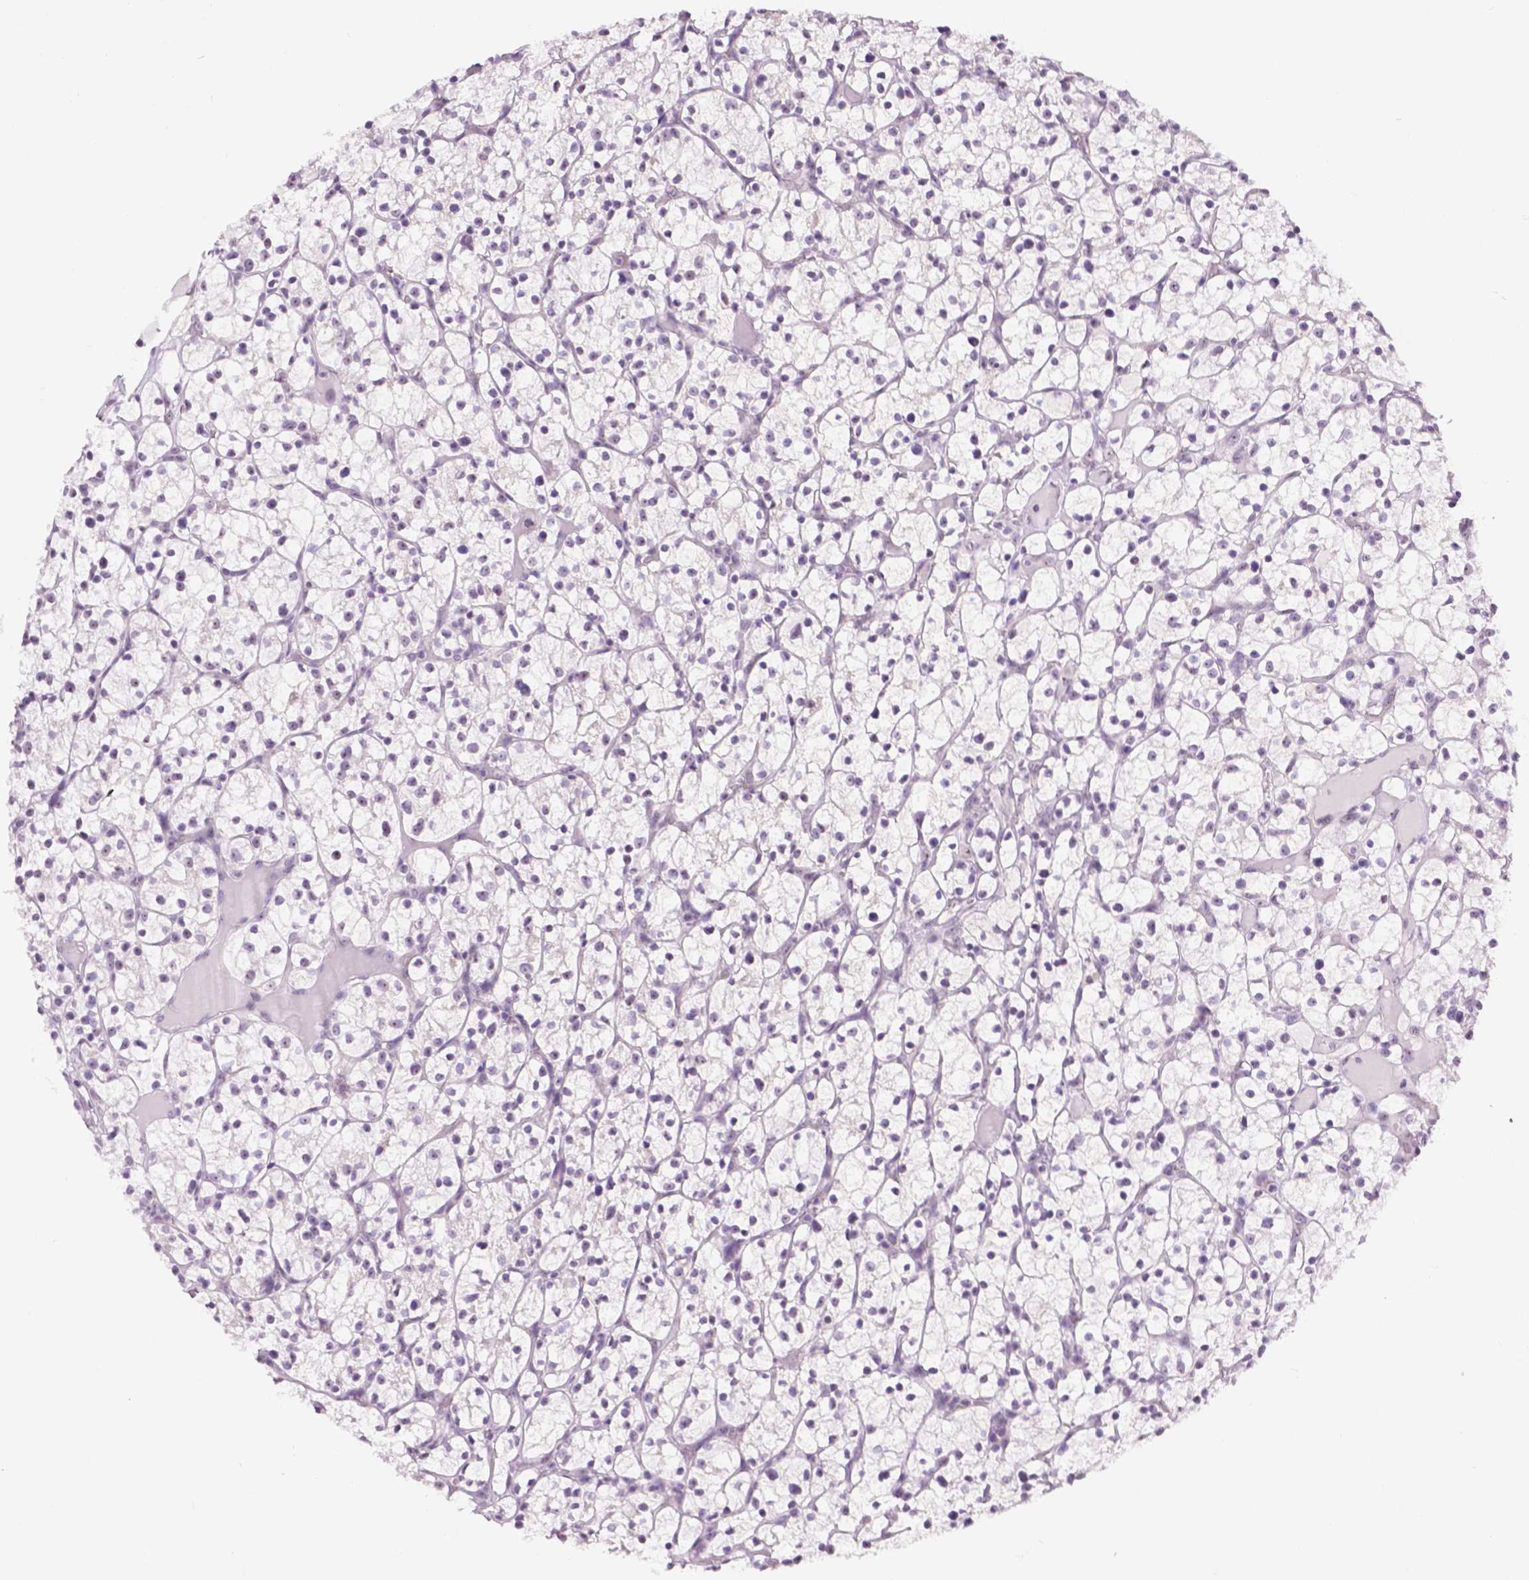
{"staining": {"intensity": "negative", "quantity": "none", "location": "none"}, "tissue": "renal cancer", "cell_type": "Tumor cells", "image_type": "cancer", "snomed": [{"axis": "morphology", "description": "Adenocarcinoma, NOS"}, {"axis": "topography", "description": "Kidney"}], "caption": "IHC histopathology image of human adenocarcinoma (renal) stained for a protein (brown), which reveals no expression in tumor cells. (DAB (3,3'-diaminobenzidine) IHC, high magnification).", "gene": "NHP2", "patient": {"sex": "female", "age": 64}}